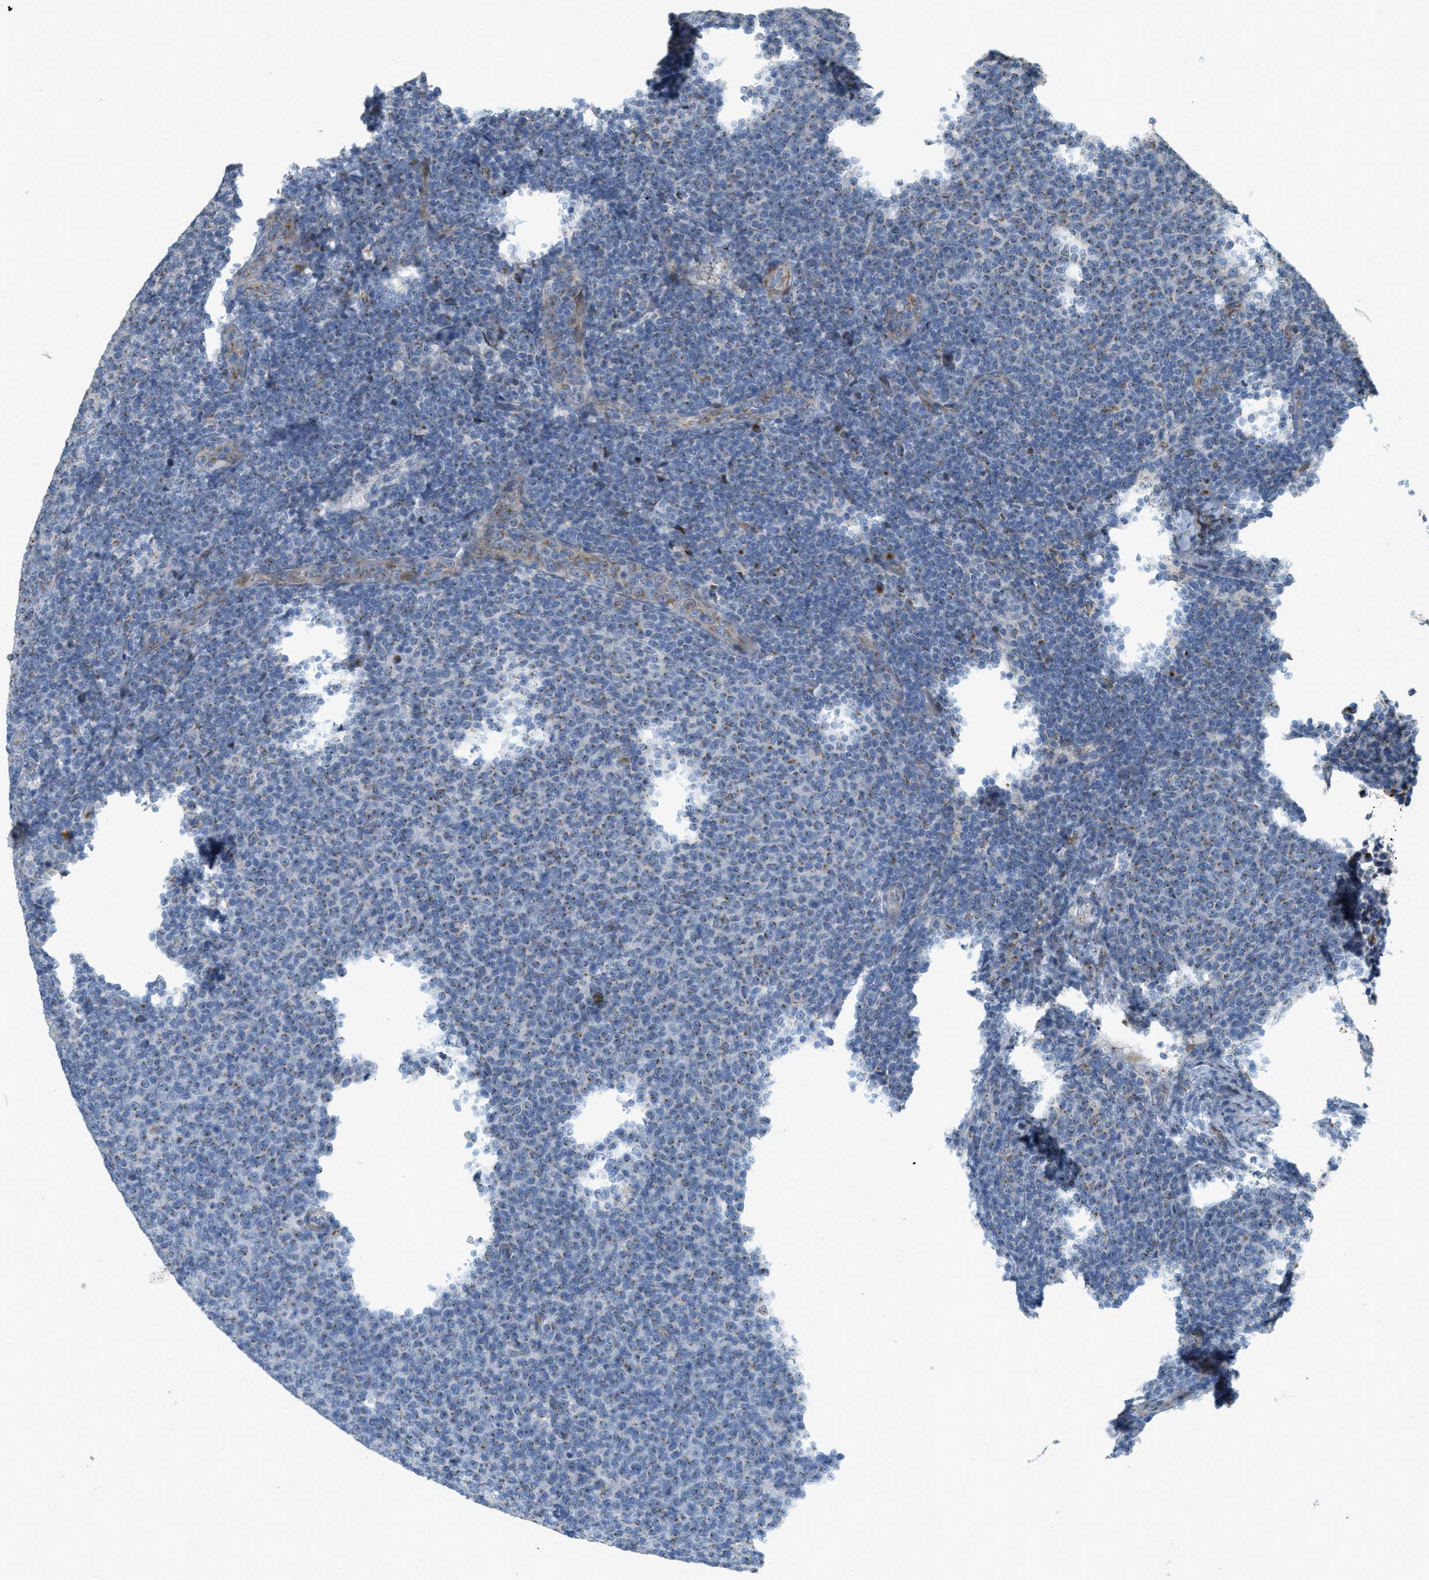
{"staining": {"intensity": "moderate", "quantity": "25%-75%", "location": "cytoplasmic/membranous"}, "tissue": "lymphoma", "cell_type": "Tumor cells", "image_type": "cancer", "snomed": [{"axis": "morphology", "description": "Malignant lymphoma, non-Hodgkin's type, Low grade"}, {"axis": "topography", "description": "Lymph node"}], "caption": "The immunohistochemical stain labels moderate cytoplasmic/membranous positivity in tumor cells of lymphoma tissue.", "gene": "ZFPL1", "patient": {"sex": "male", "age": 66}}